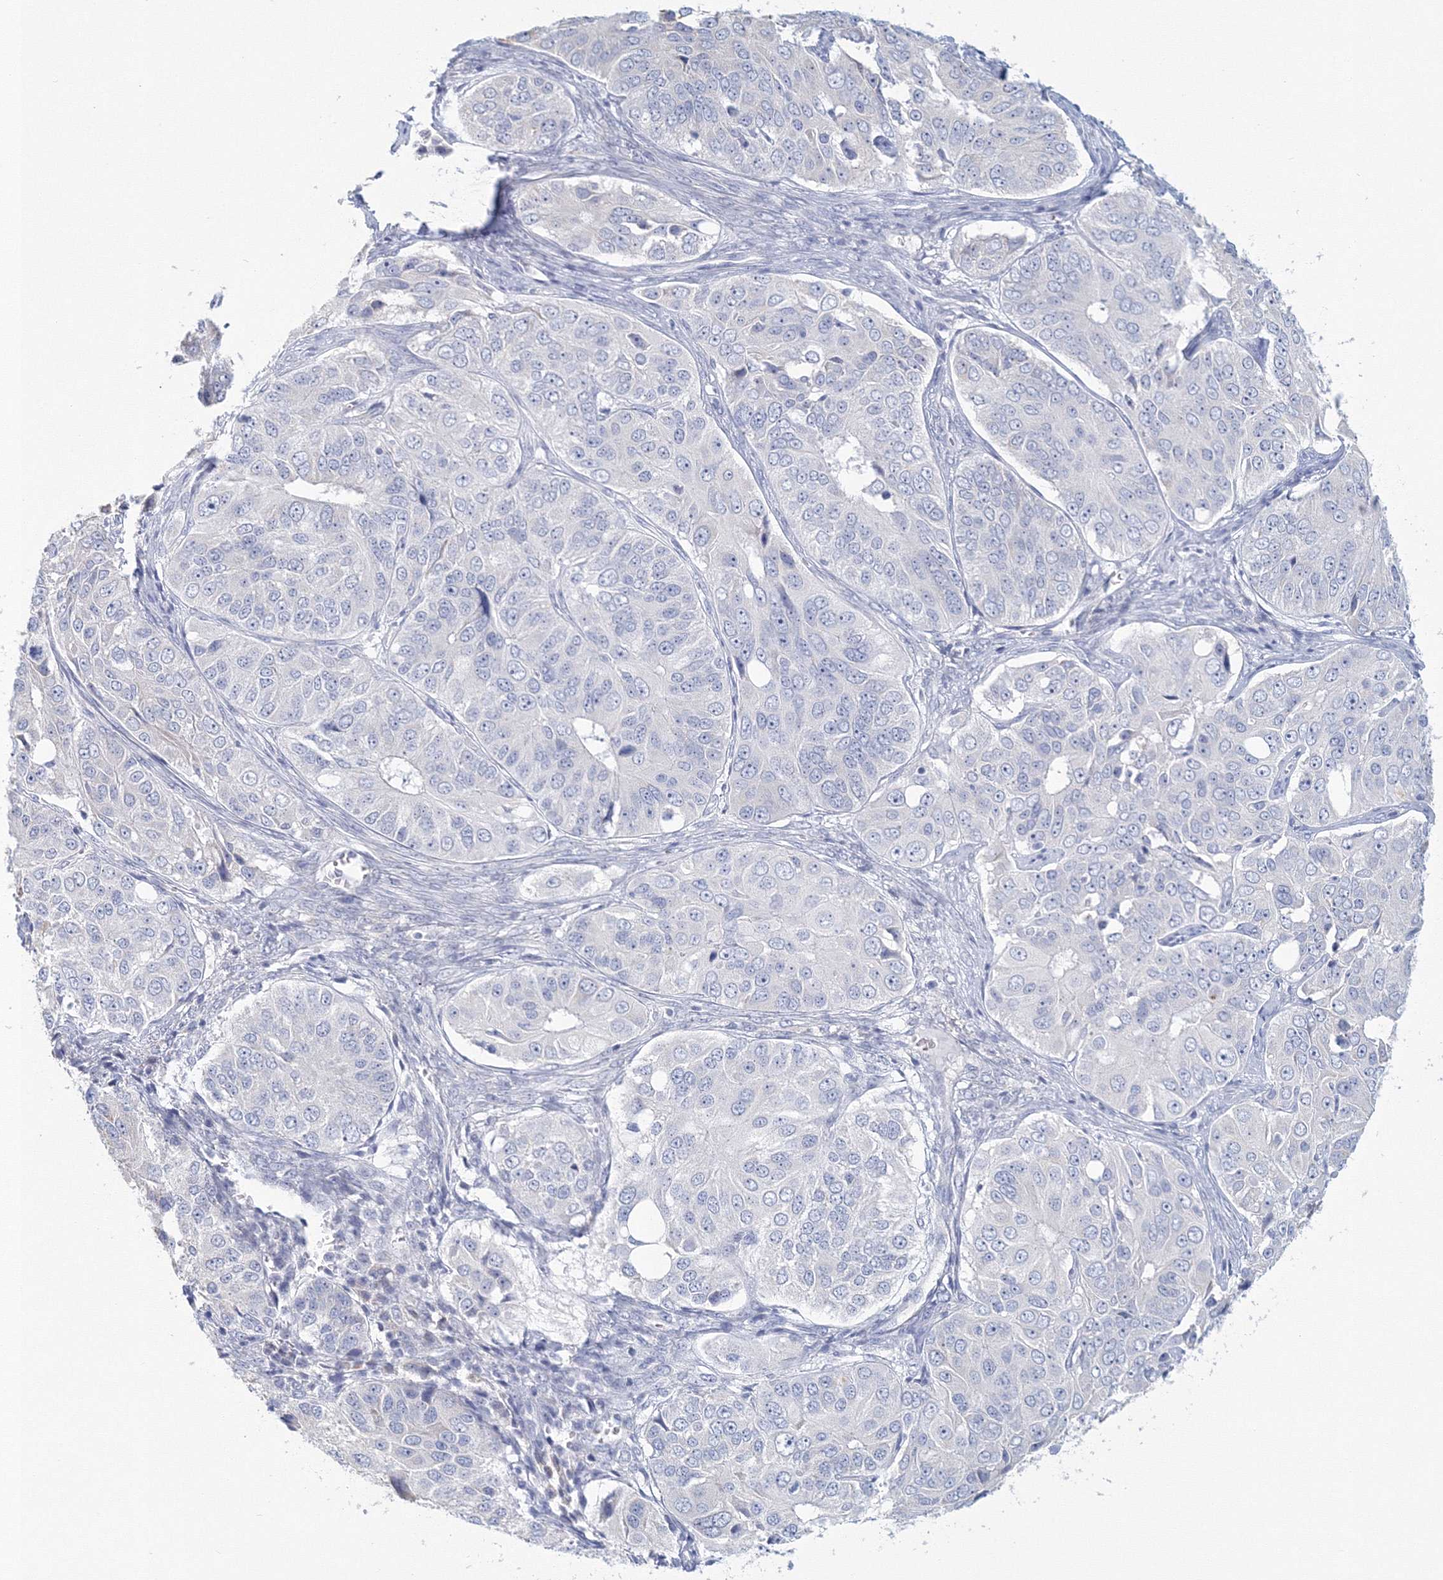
{"staining": {"intensity": "negative", "quantity": "none", "location": "none"}, "tissue": "ovarian cancer", "cell_type": "Tumor cells", "image_type": "cancer", "snomed": [{"axis": "morphology", "description": "Carcinoma, endometroid"}, {"axis": "topography", "description": "Ovary"}], "caption": "Immunohistochemistry of endometroid carcinoma (ovarian) shows no staining in tumor cells.", "gene": "VSIG1", "patient": {"sex": "female", "age": 51}}